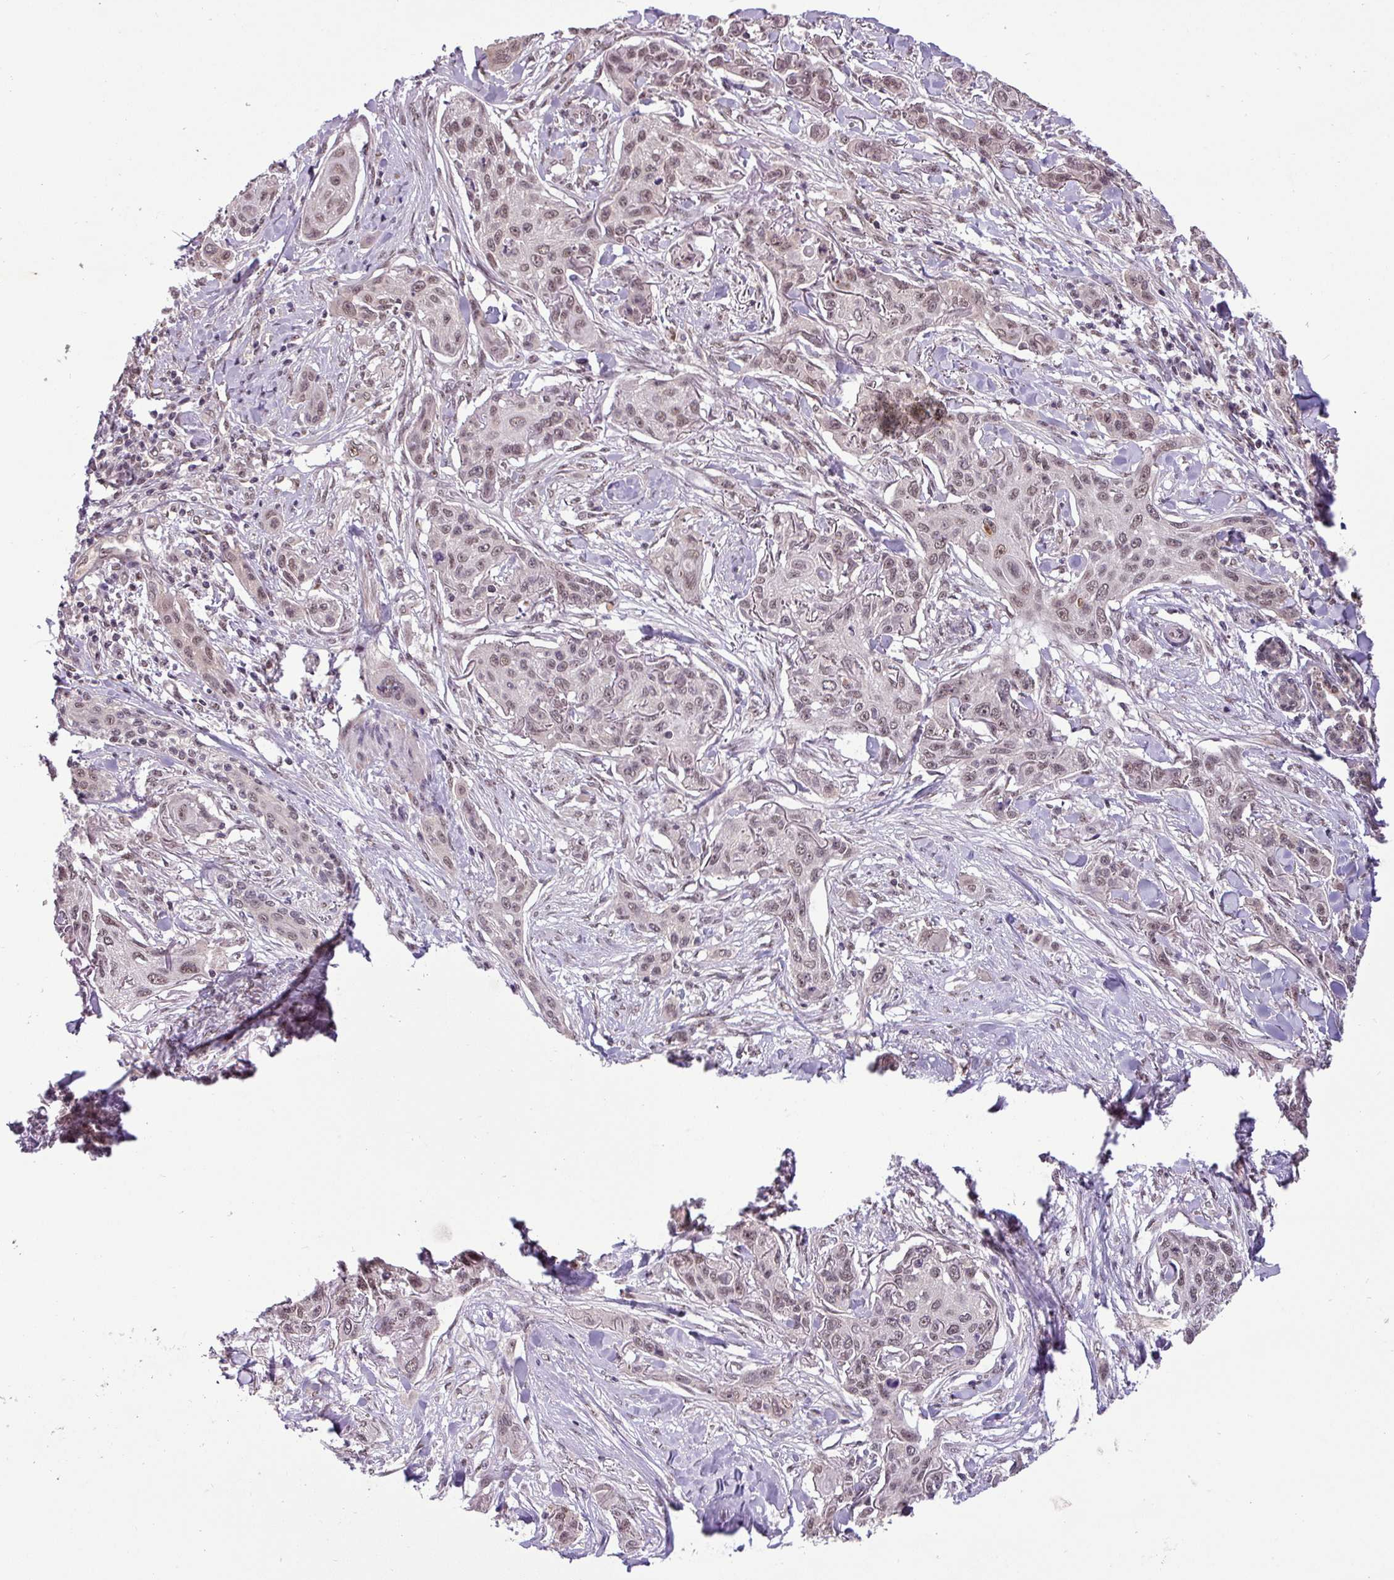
{"staining": {"intensity": "weak", "quantity": ">75%", "location": "nuclear"}, "tissue": "skin cancer", "cell_type": "Tumor cells", "image_type": "cancer", "snomed": [{"axis": "morphology", "description": "Squamous cell carcinoma, NOS"}, {"axis": "topography", "description": "Skin"}], "caption": "Skin cancer (squamous cell carcinoma) stained for a protein exhibits weak nuclear positivity in tumor cells.", "gene": "MFHAS1", "patient": {"sex": "male", "age": 63}}